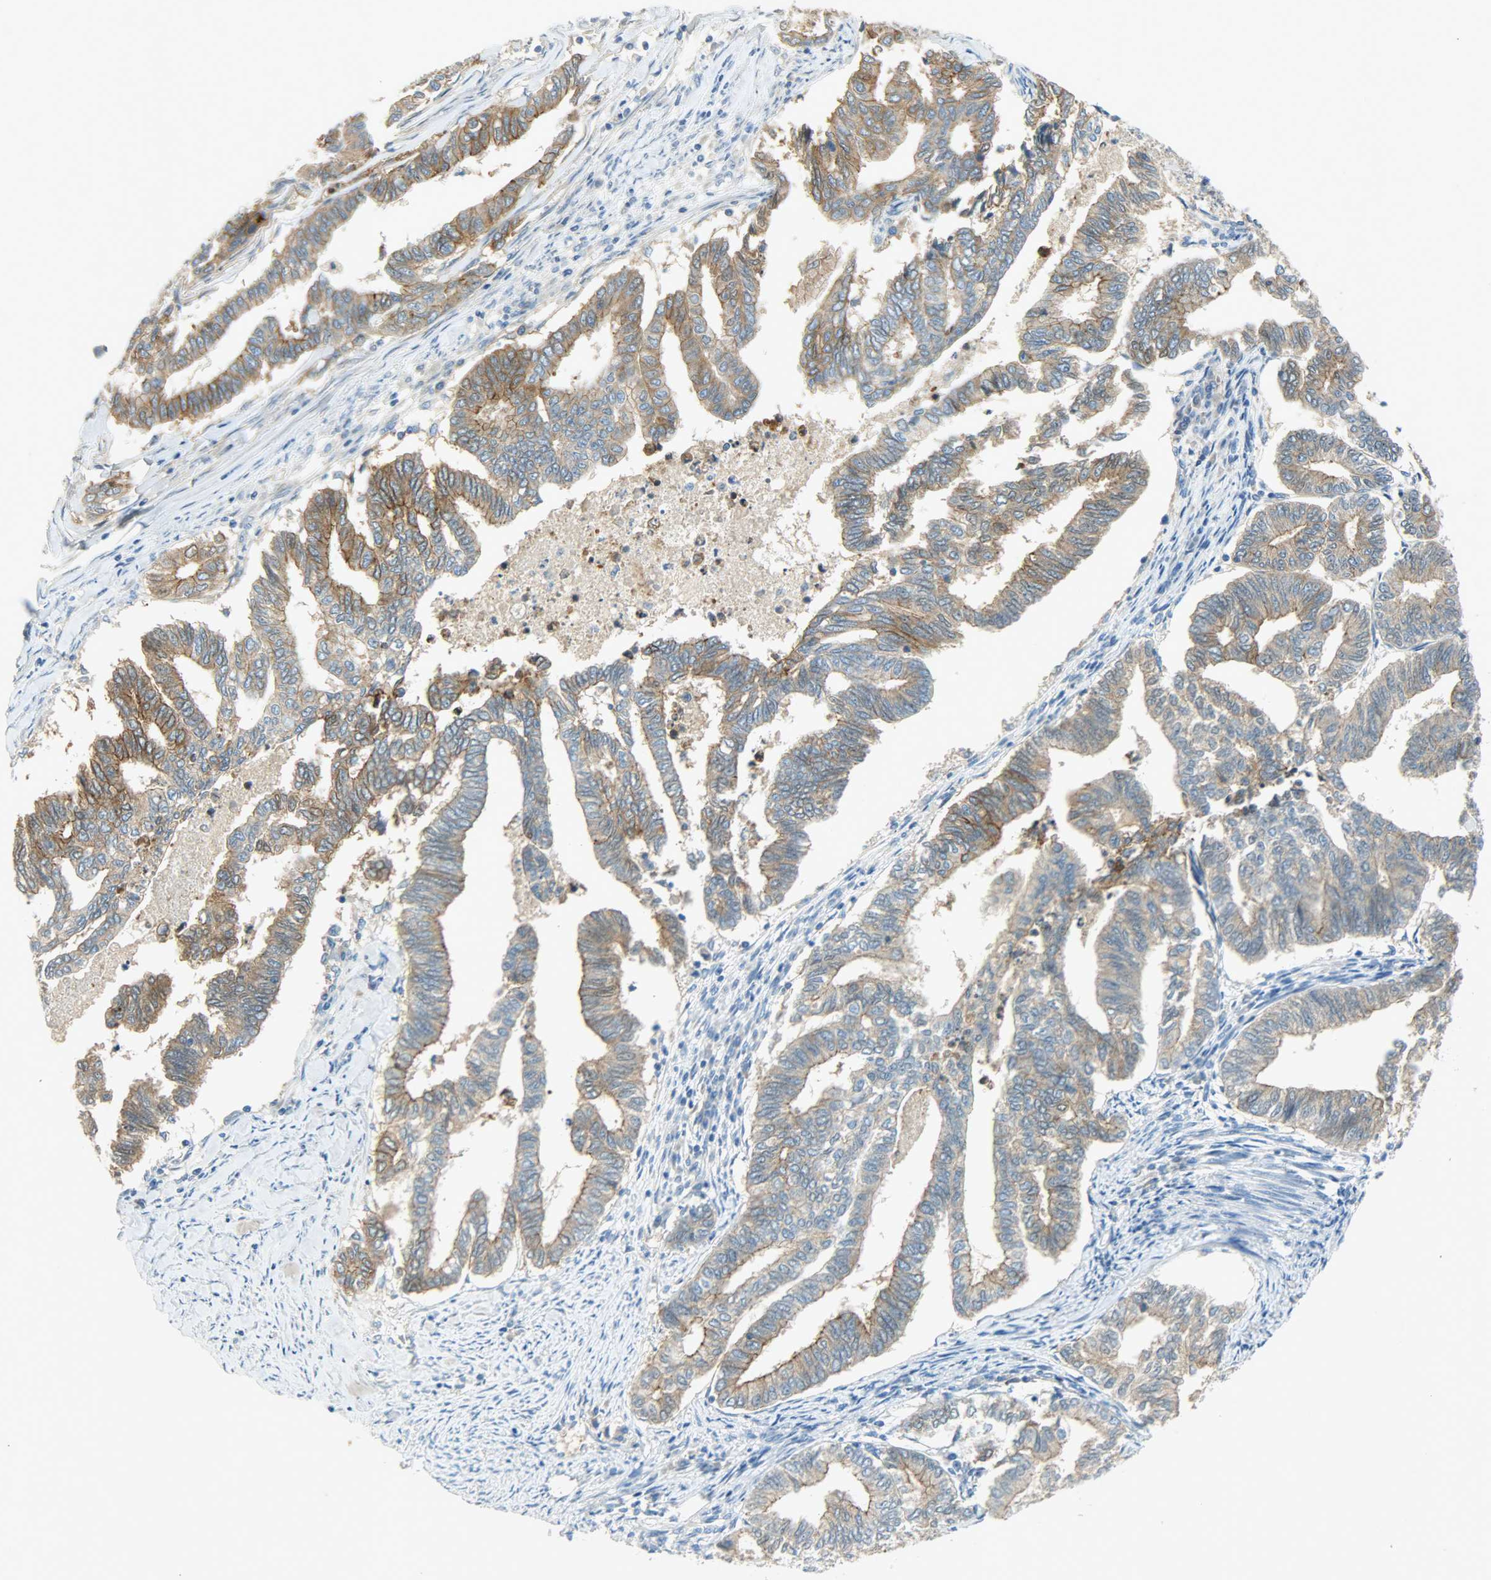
{"staining": {"intensity": "moderate", "quantity": ">75%", "location": "cytoplasmic/membranous"}, "tissue": "endometrial cancer", "cell_type": "Tumor cells", "image_type": "cancer", "snomed": [{"axis": "morphology", "description": "Adenocarcinoma, NOS"}, {"axis": "topography", "description": "Endometrium"}], "caption": "Protein expression analysis of human endometrial cancer reveals moderate cytoplasmic/membranous positivity in about >75% of tumor cells. The protein of interest is stained brown, and the nuclei are stained in blue (DAB (3,3'-diaminobenzidine) IHC with brightfield microscopy, high magnification).", "gene": "DSG2", "patient": {"sex": "female", "age": 79}}